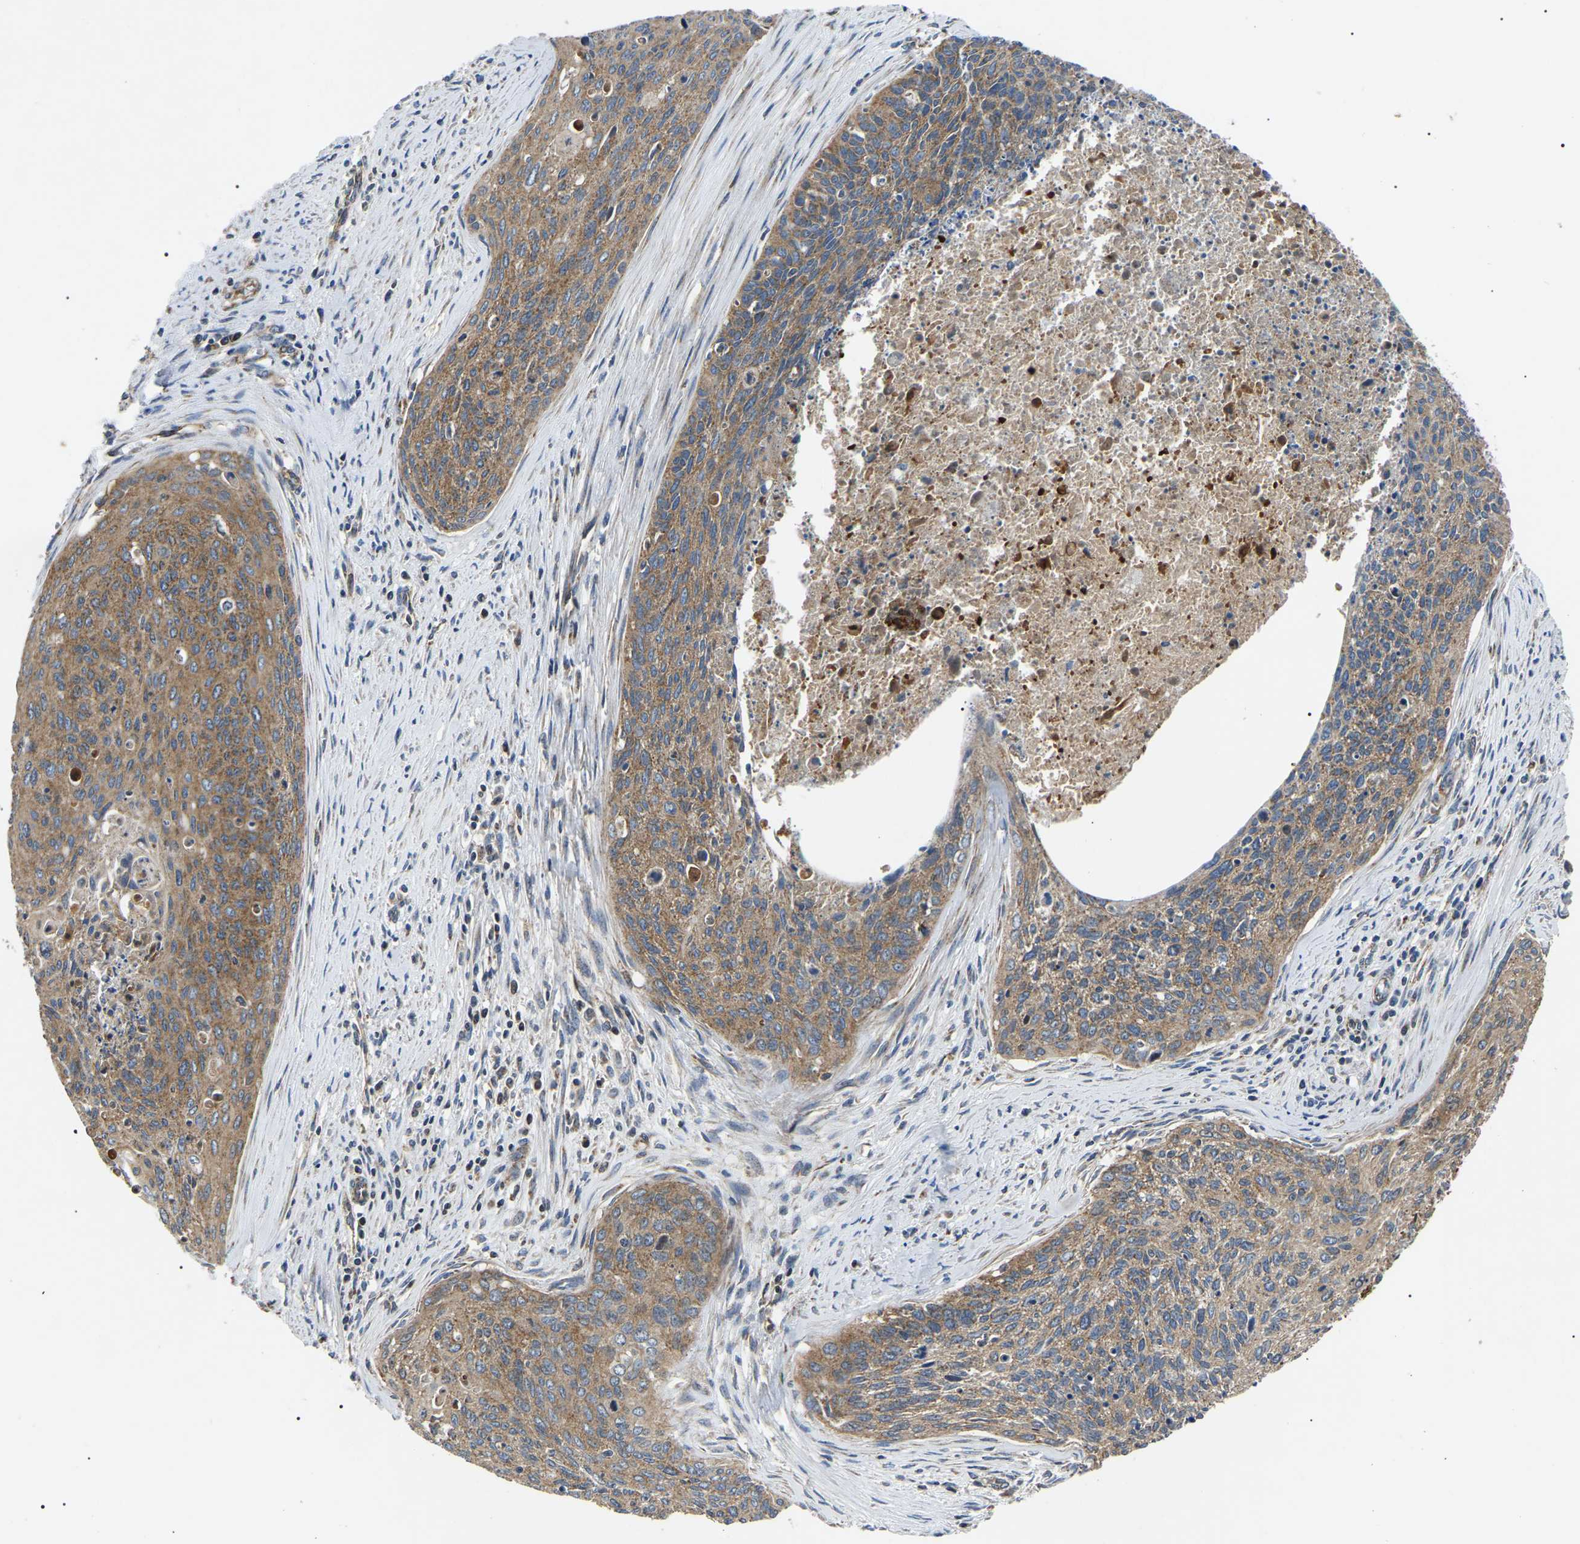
{"staining": {"intensity": "moderate", "quantity": ">75%", "location": "cytoplasmic/membranous"}, "tissue": "cervical cancer", "cell_type": "Tumor cells", "image_type": "cancer", "snomed": [{"axis": "morphology", "description": "Squamous cell carcinoma, NOS"}, {"axis": "topography", "description": "Cervix"}], "caption": "An IHC photomicrograph of neoplastic tissue is shown. Protein staining in brown highlights moderate cytoplasmic/membranous positivity in cervical cancer (squamous cell carcinoma) within tumor cells. Ihc stains the protein in brown and the nuclei are stained blue.", "gene": "PPM1E", "patient": {"sex": "female", "age": 55}}